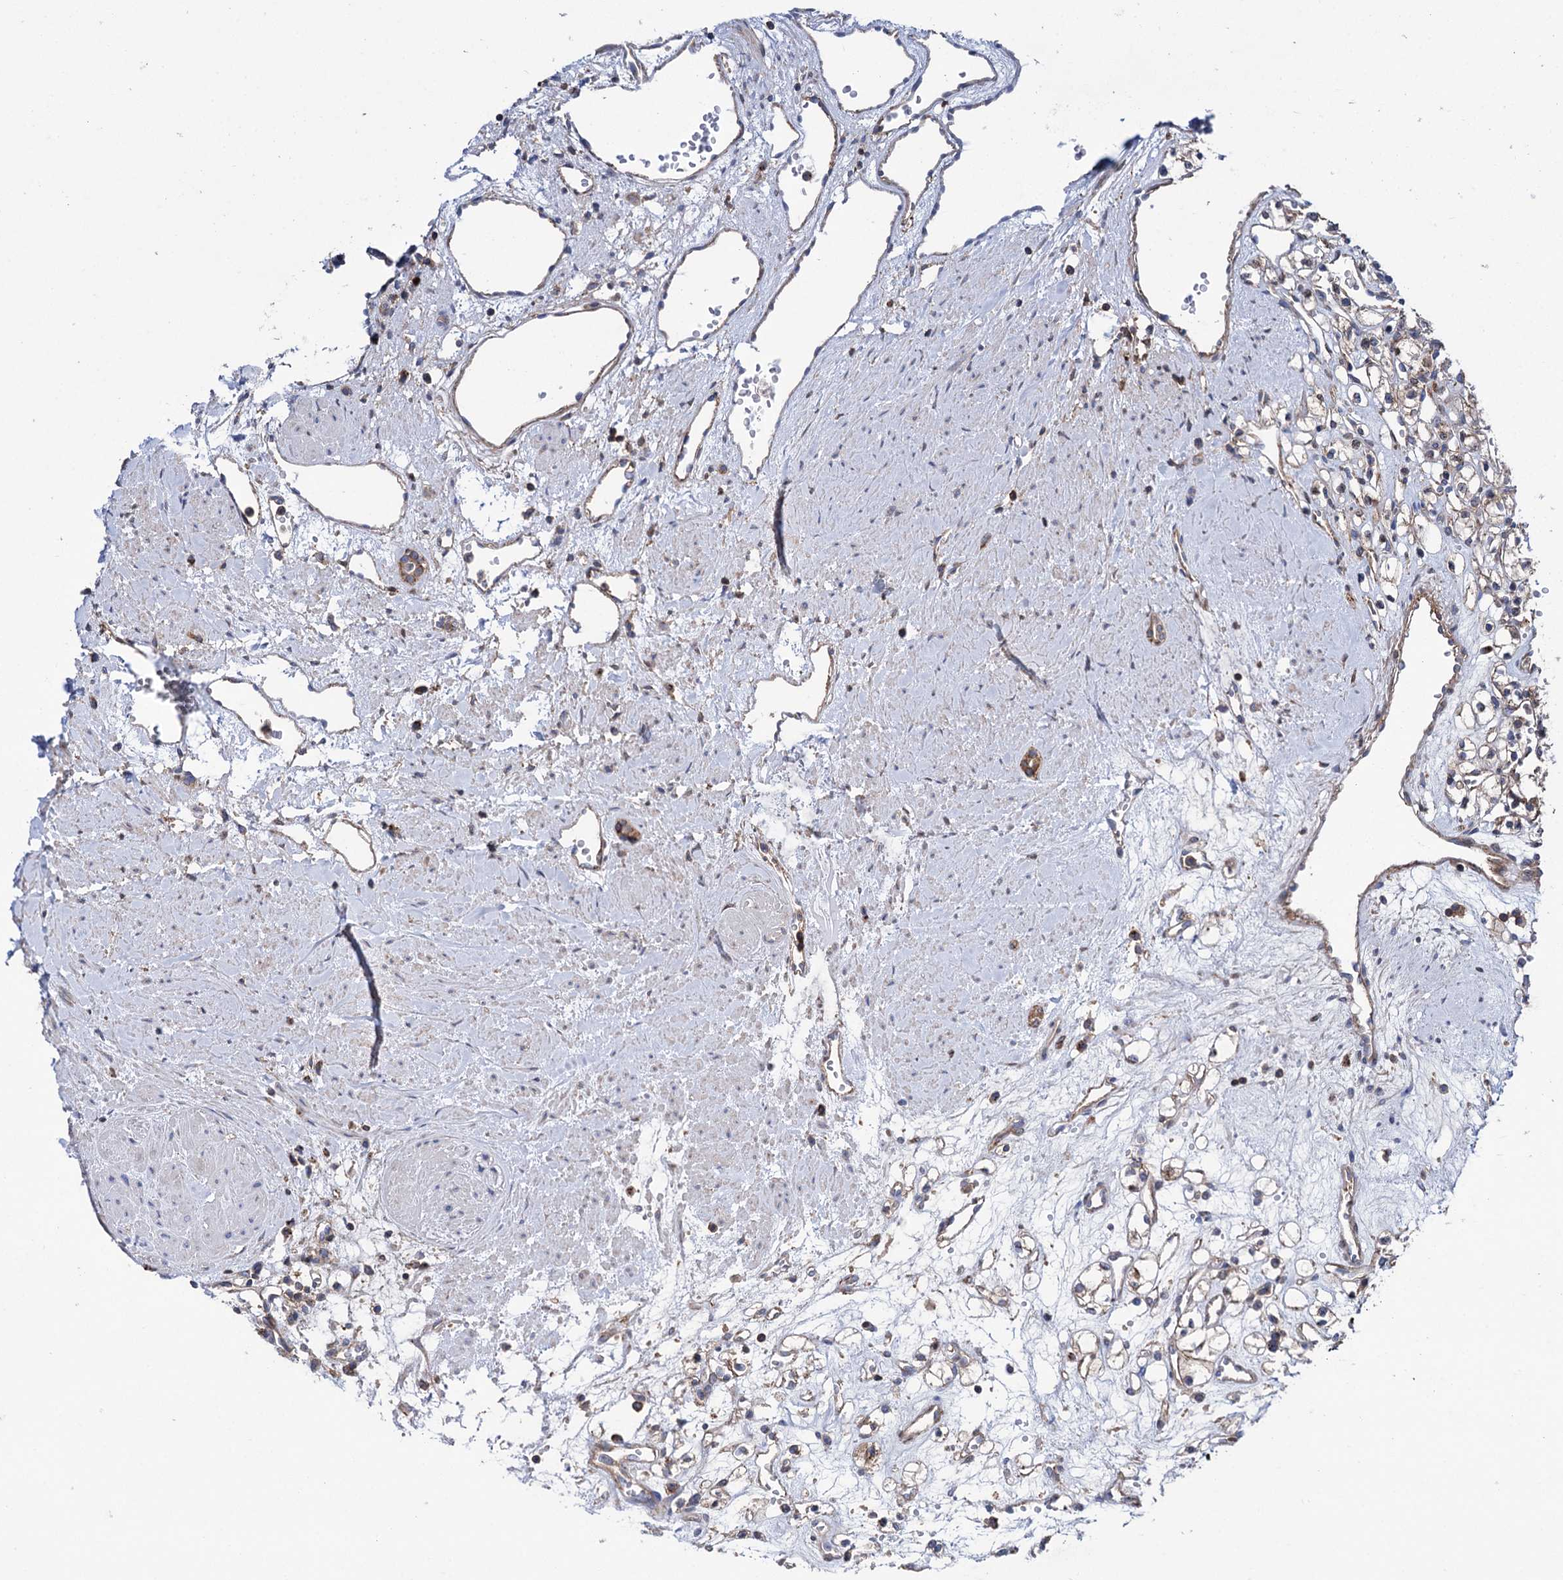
{"staining": {"intensity": "weak", "quantity": "25%-75%", "location": "cytoplasmic/membranous"}, "tissue": "renal cancer", "cell_type": "Tumor cells", "image_type": "cancer", "snomed": [{"axis": "morphology", "description": "Adenocarcinoma, NOS"}, {"axis": "topography", "description": "Kidney"}], "caption": "The photomicrograph exhibits a brown stain indicating the presence of a protein in the cytoplasmic/membranous of tumor cells in renal cancer.", "gene": "DEF6", "patient": {"sex": "female", "age": 59}}